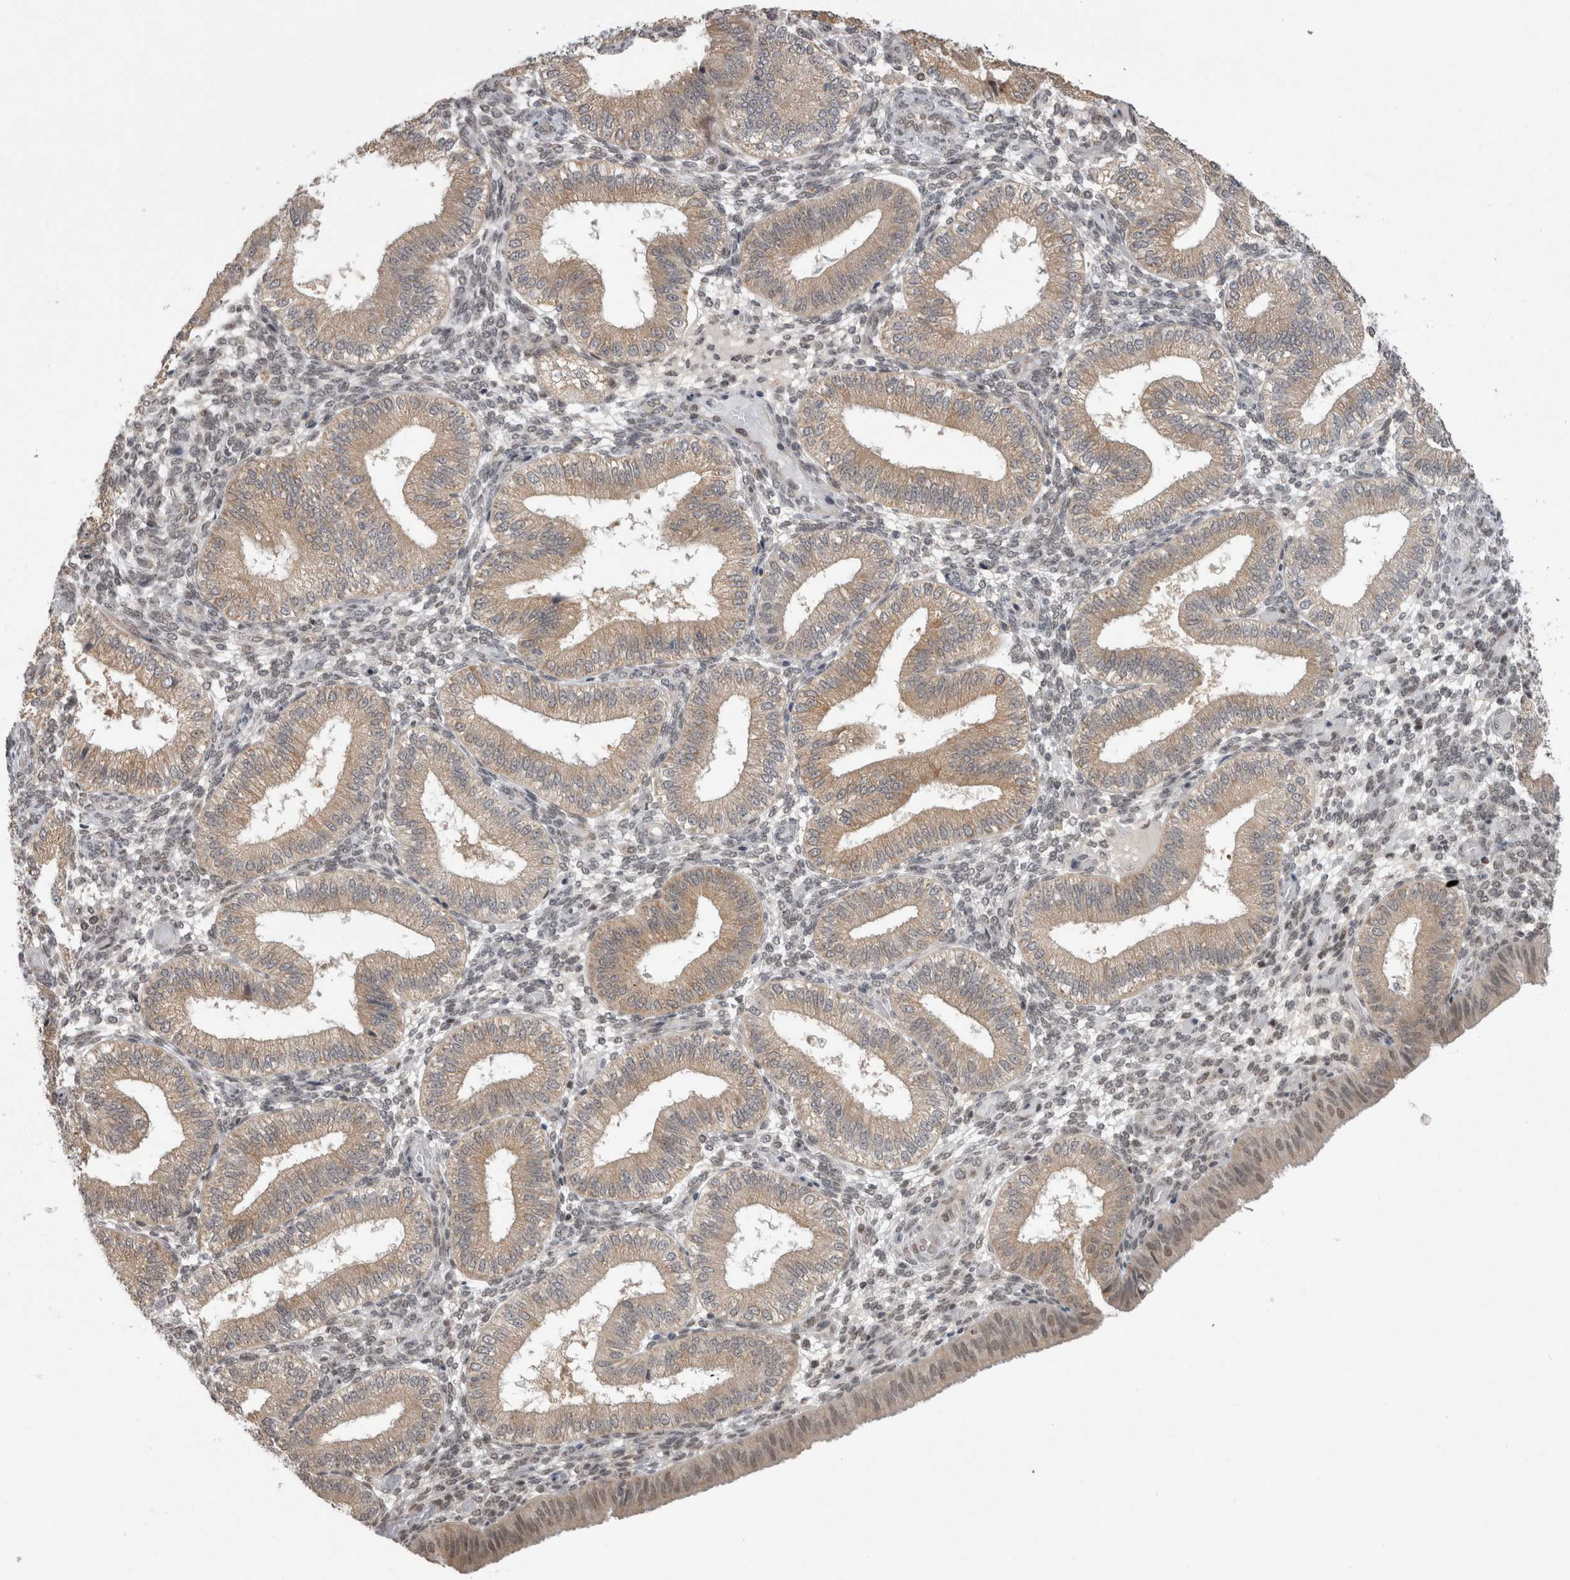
{"staining": {"intensity": "negative", "quantity": "none", "location": "none"}, "tissue": "endometrium", "cell_type": "Cells in endometrial stroma", "image_type": "normal", "snomed": [{"axis": "morphology", "description": "Normal tissue, NOS"}, {"axis": "topography", "description": "Endometrium"}], "caption": "Normal endometrium was stained to show a protein in brown. There is no significant expression in cells in endometrial stroma. Brightfield microscopy of immunohistochemistry stained with DAB (brown) and hematoxylin (blue), captured at high magnification.", "gene": "MTBP", "patient": {"sex": "female", "age": 39}}